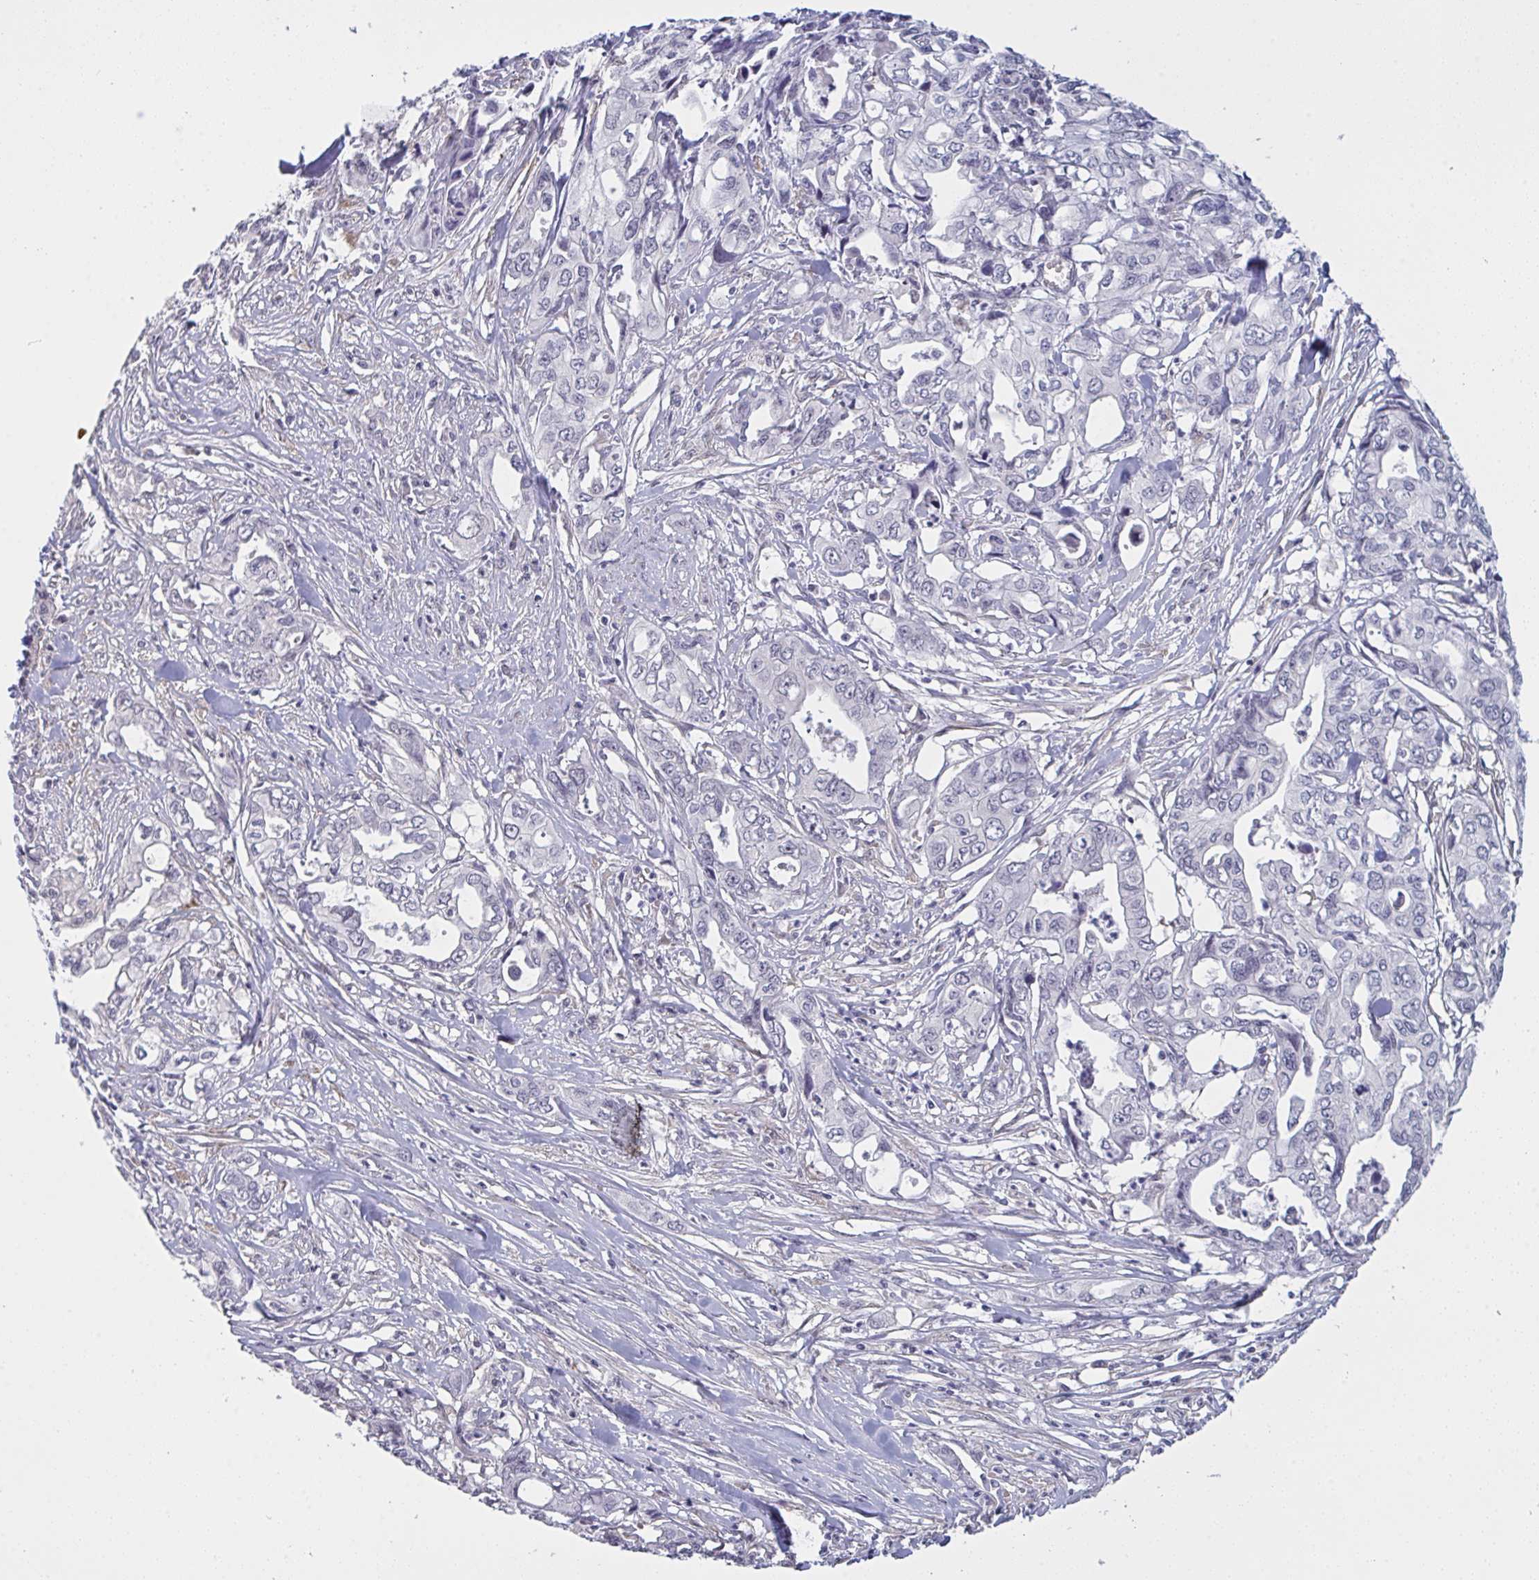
{"staining": {"intensity": "negative", "quantity": "none", "location": "none"}, "tissue": "pancreatic cancer", "cell_type": "Tumor cells", "image_type": "cancer", "snomed": [{"axis": "morphology", "description": "Adenocarcinoma, NOS"}, {"axis": "topography", "description": "Pancreas"}], "caption": "A high-resolution micrograph shows IHC staining of adenocarcinoma (pancreatic), which demonstrates no significant staining in tumor cells.", "gene": "ZNF784", "patient": {"sex": "male", "age": 68}}